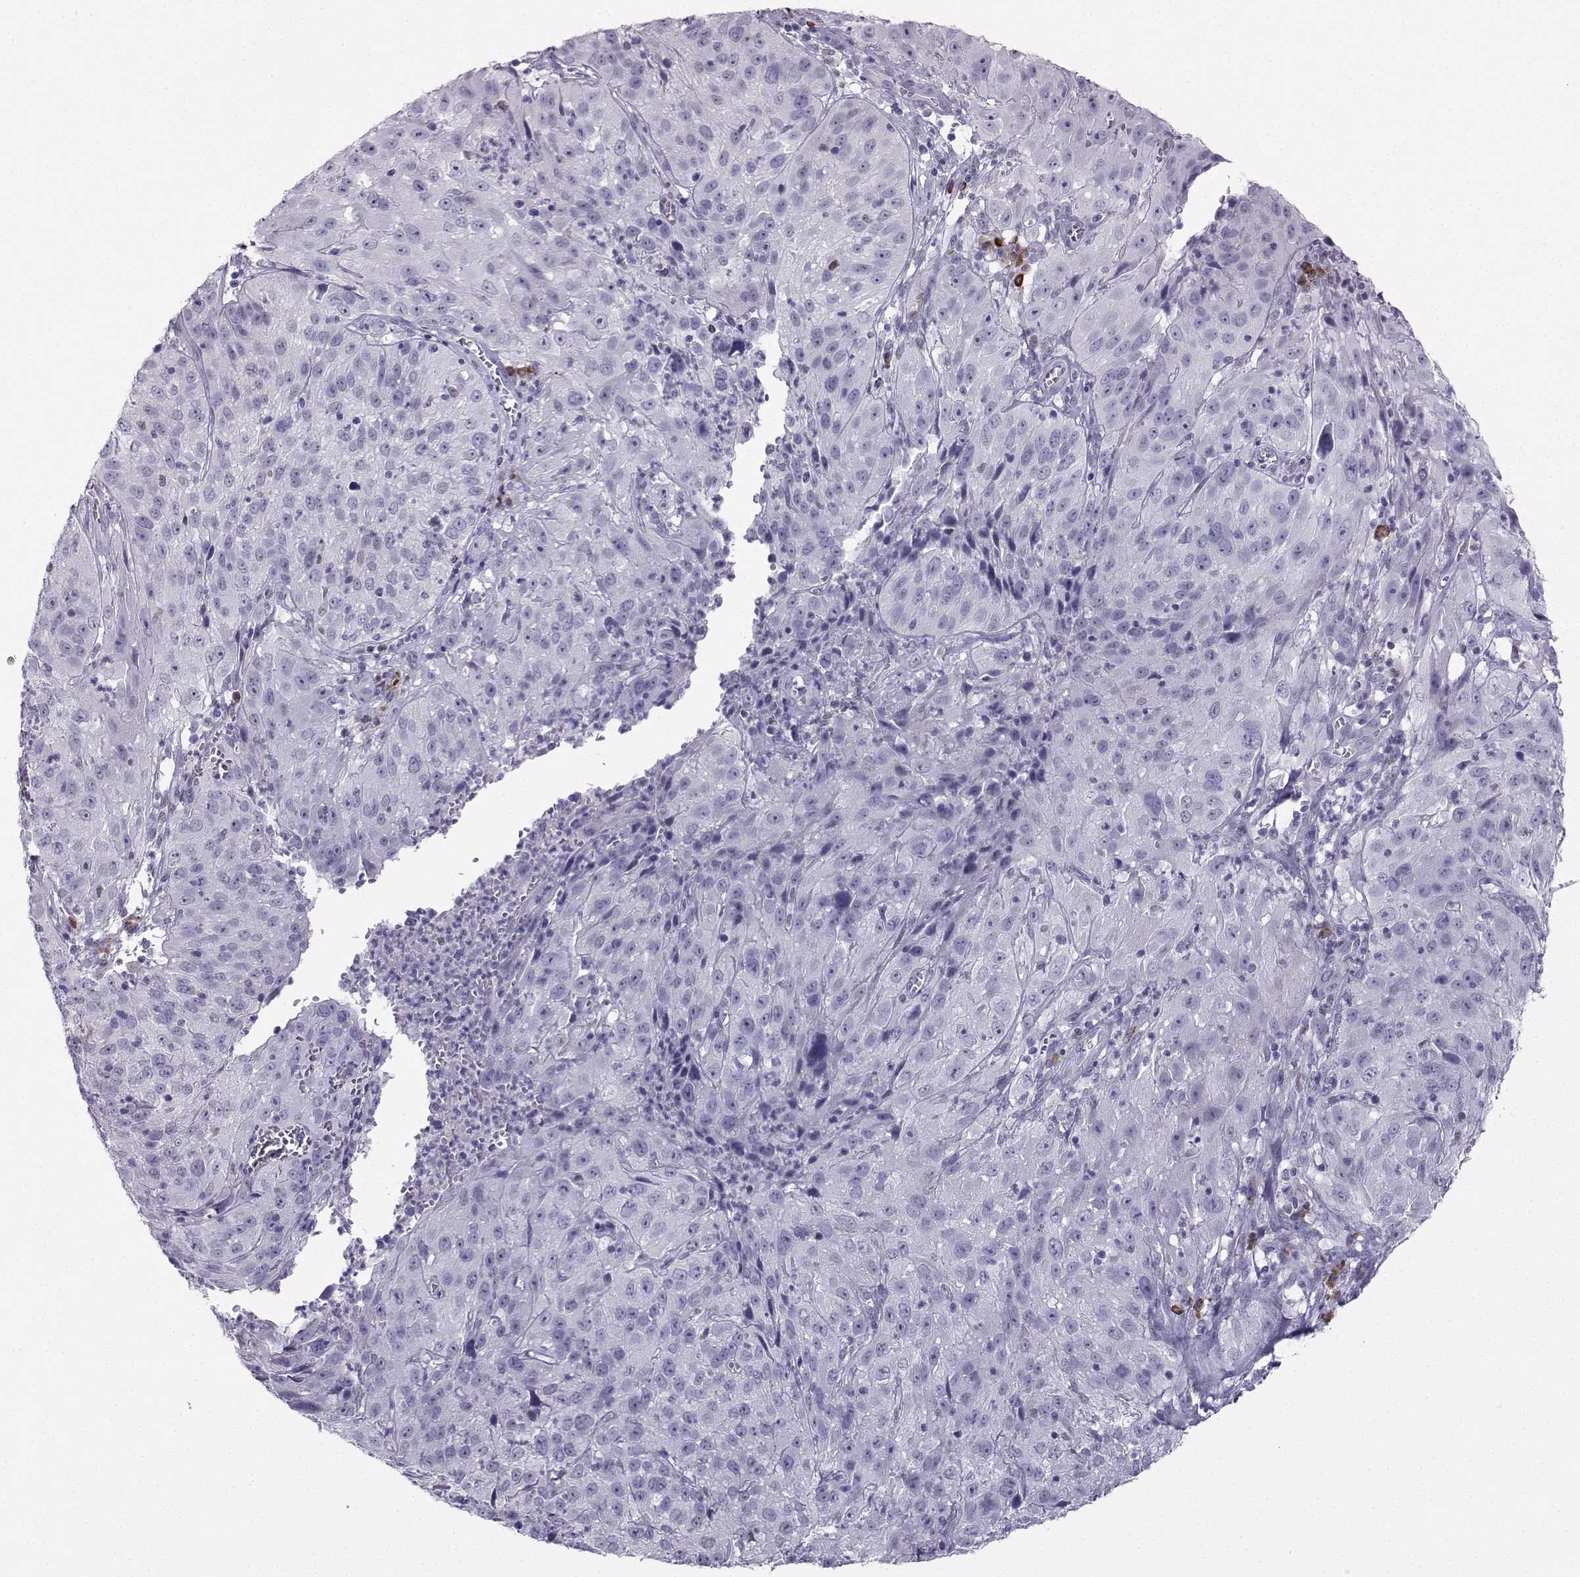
{"staining": {"intensity": "negative", "quantity": "none", "location": "none"}, "tissue": "cervical cancer", "cell_type": "Tumor cells", "image_type": "cancer", "snomed": [{"axis": "morphology", "description": "Squamous cell carcinoma, NOS"}, {"axis": "topography", "description": "Cervix"}], "caption": "Tumor cells show no significant positivity in cervical cancer (squamous cell carcinoma). (Stains: DAB (3,3'-diaminobenzidine) immunohistochemistry (IHC) with hematoxylin counter stain, Microscopy: brightfield microscopy at high magnification).", "gene": "DCLK3", "patient": {"sex": "female", "age": 32}}